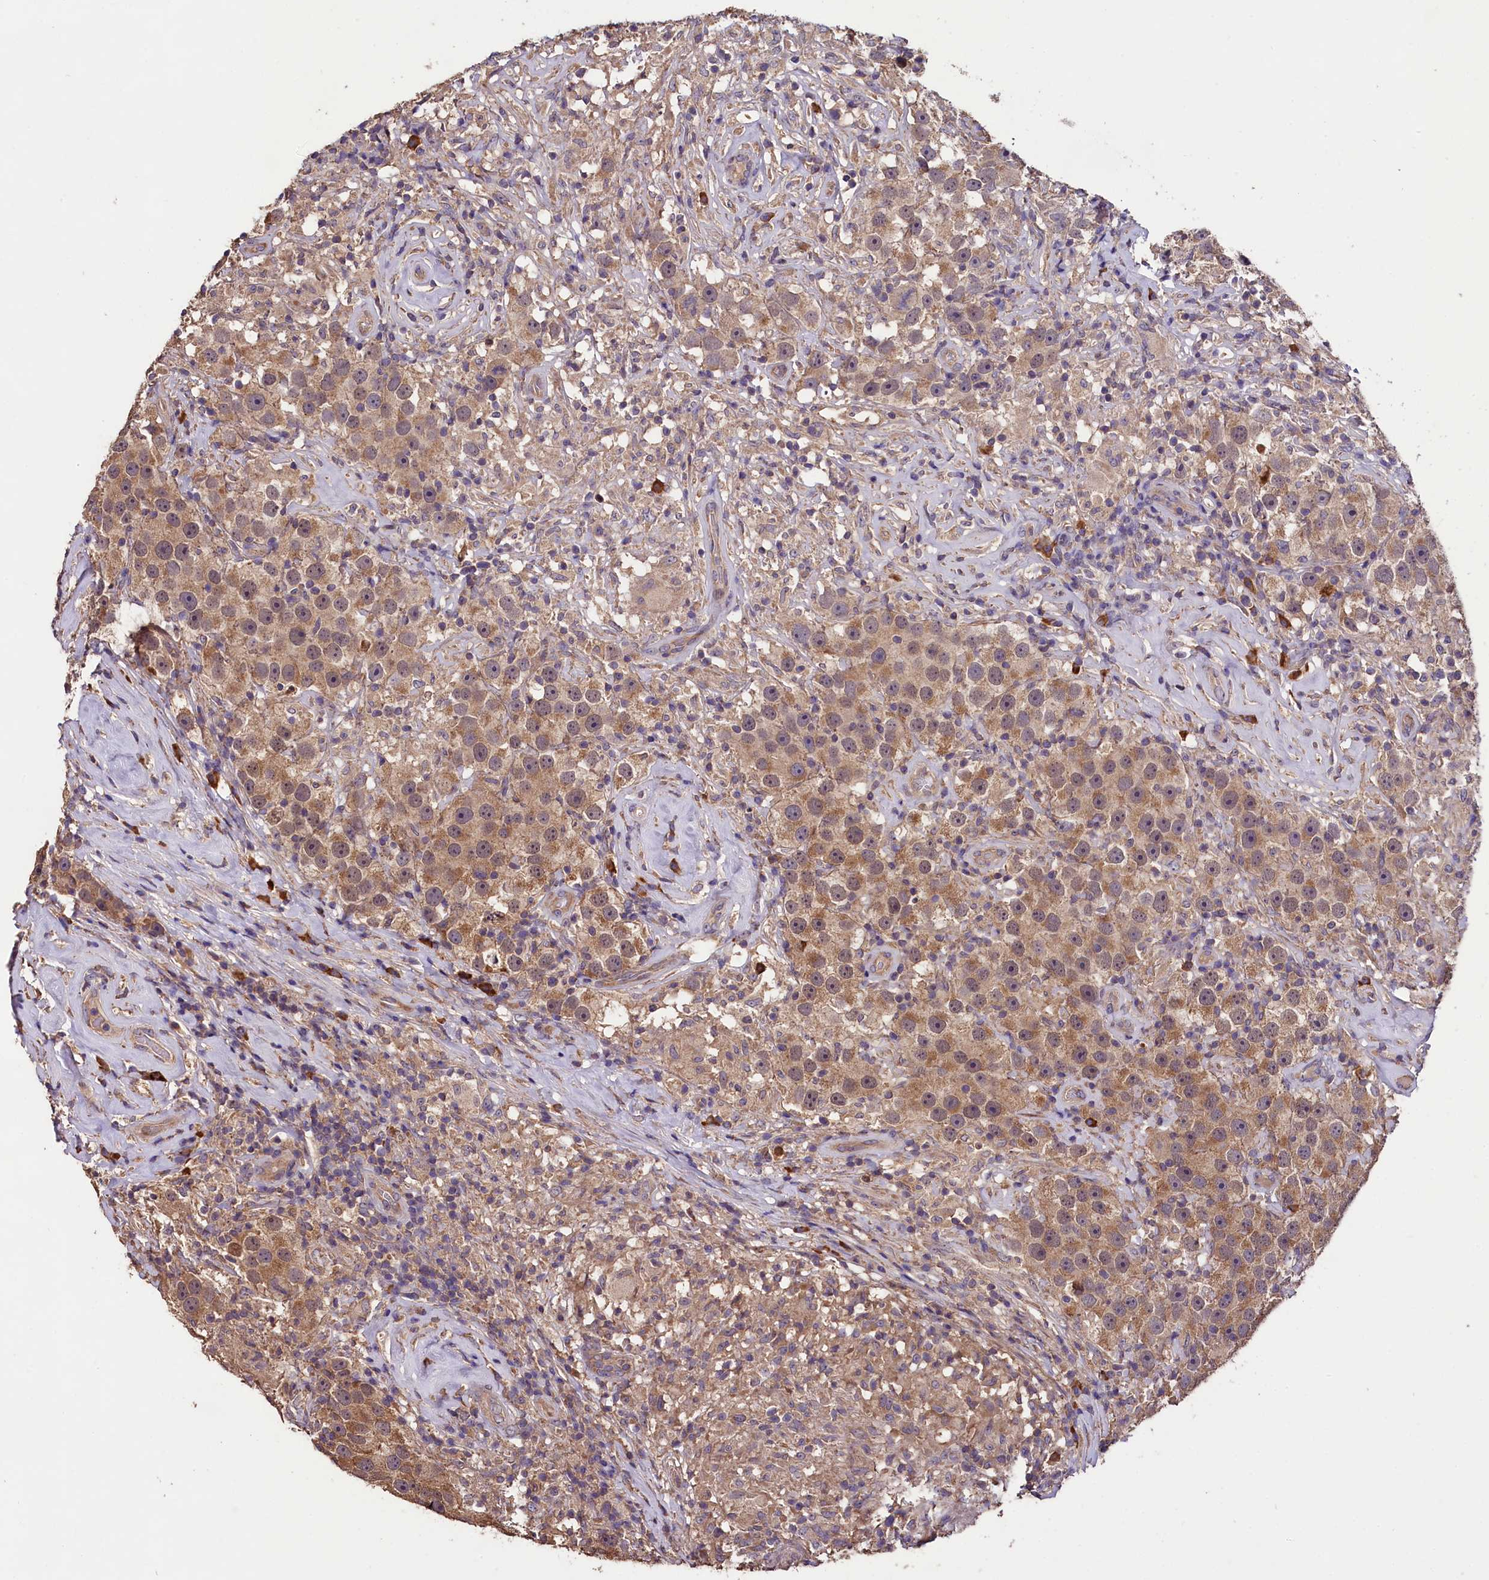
{"staining": {"intensity": "moderate", "quantity": ">75%", "location": "cytoplasmic/membranous"}, "tissue": "testis cancer", "cell_type": "Tumor cells", "image_type": "cancer", "snomed": [{"axis": "morphology", "description": "Seminoma, NOS"}, {"axis": "topography", "description": "Testis"}], "caption": "Testis seminoma stained for a protein exhibits moderate cytoplasmic/membranous positivity in tumor cells.", "gene": "ENKD1", "patient": {"sex": "male", "age": 49}}